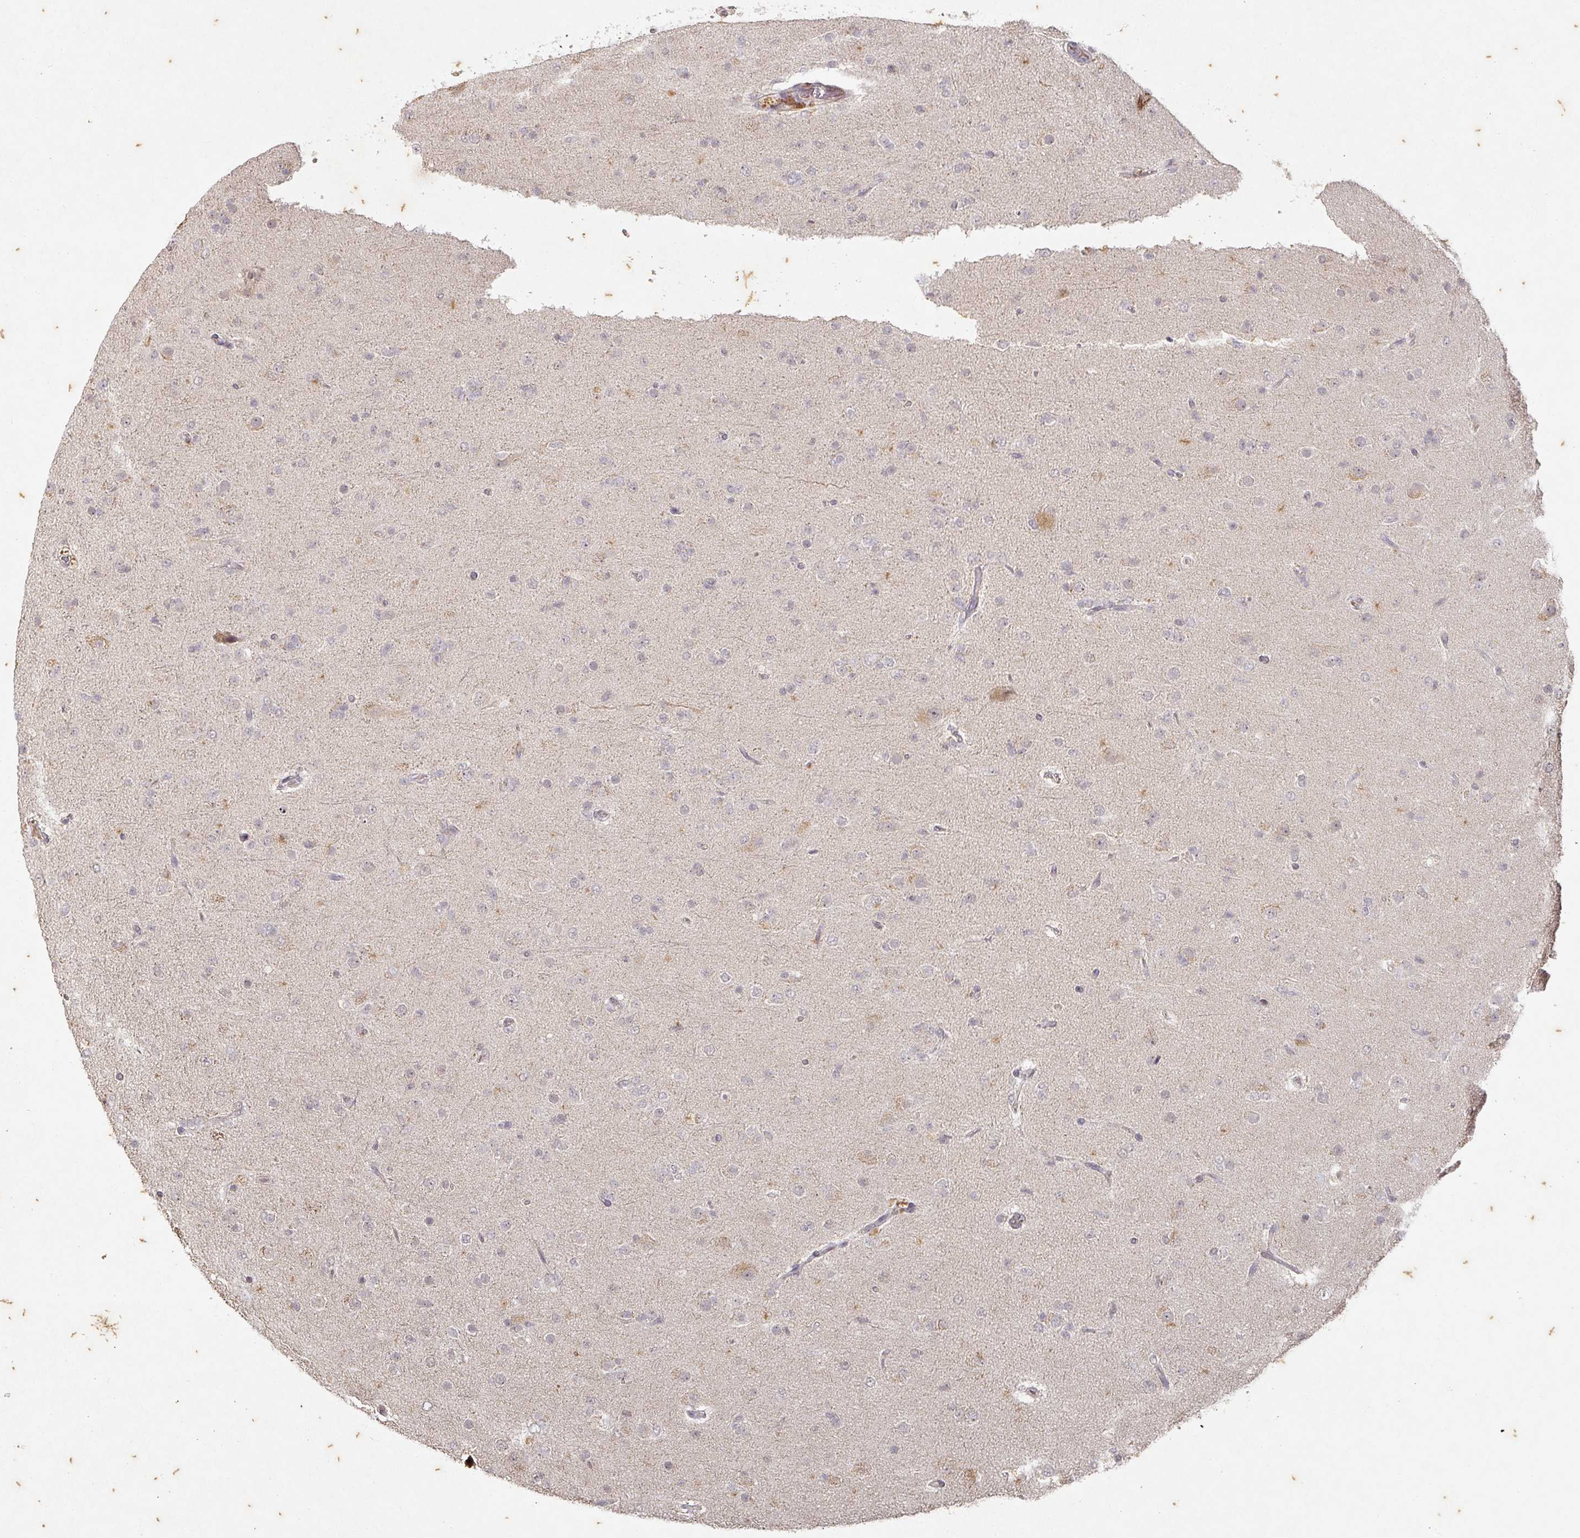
{"staining": {"intensity": "negative", "quantity": "none", "location": "none"}, "tissue": "glioma", "cell_type": "Tumor cells", "image_type": "cancer", "snomed": [{"axis": "morphology", "description": "Glioma, malignant, Low grade"}, {"axis": "topography", "description": "Brain"}], "caption": "Histopathology image shows no protein staining in tumor cells of glioma tissue.", "gene": "CAPN5", "patient": {"sex": "male", "age": 65}}